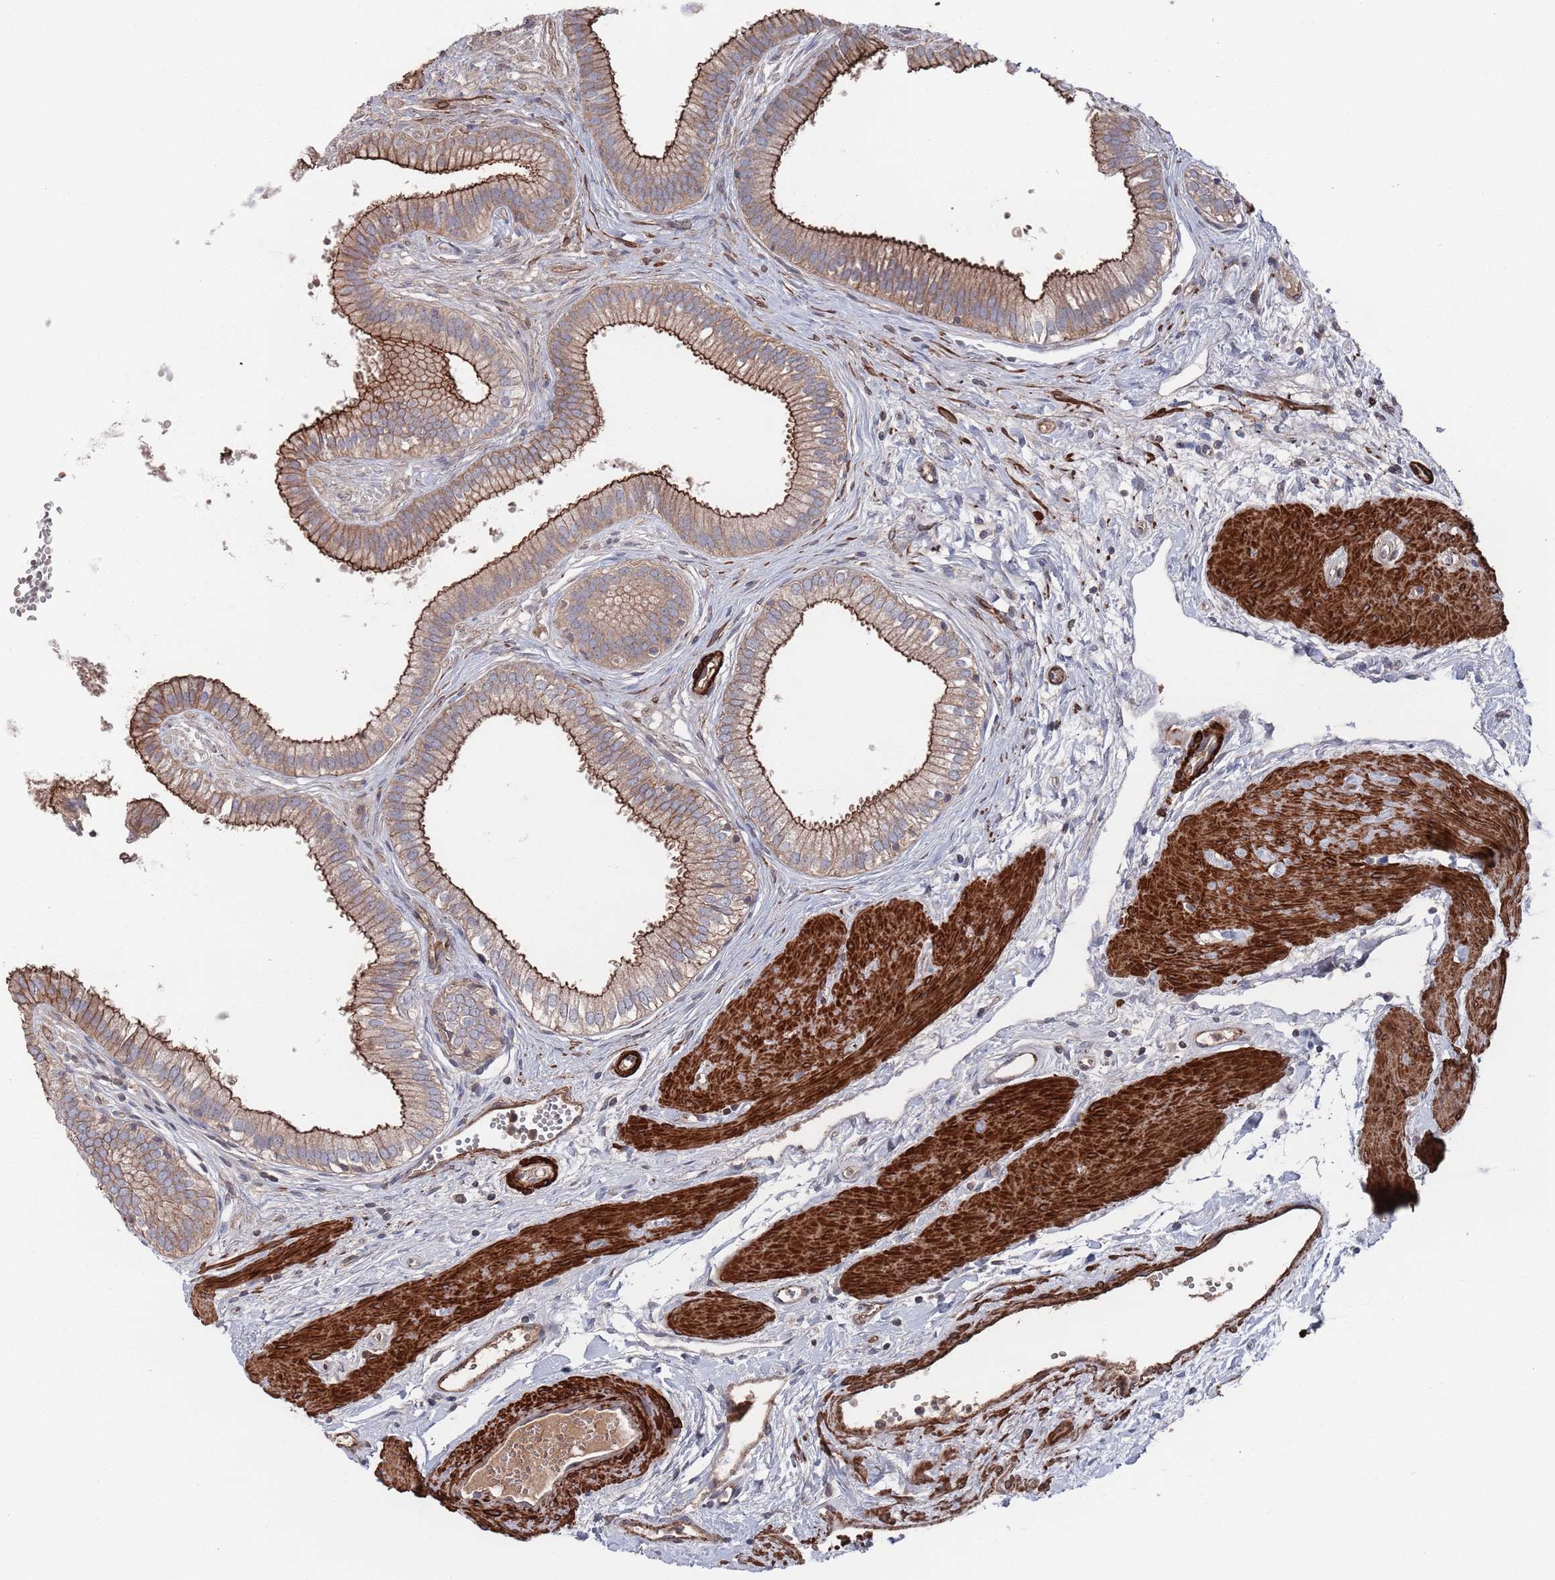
{"staining": {"intensity": "strong", "quantity": "25%-75%", "location": "cytoplasmic/membranous"}, "tissue": "gallbladder", "cell_type": "Glandular cells", "image_type": "normal", "snomed": [{"axis": "morphology", "description": "Normal tissue, NOS"}, {"axis": "topography", "description": "Gallbladder"}], "caption": "A high amount of strong cytoplasmic/membranous staining is identified in approximately 25%-75% of glandular cells in normal gallbladder.", "gene": "PLEKHA4", "patient": {"sex": "female", "age": 54}}